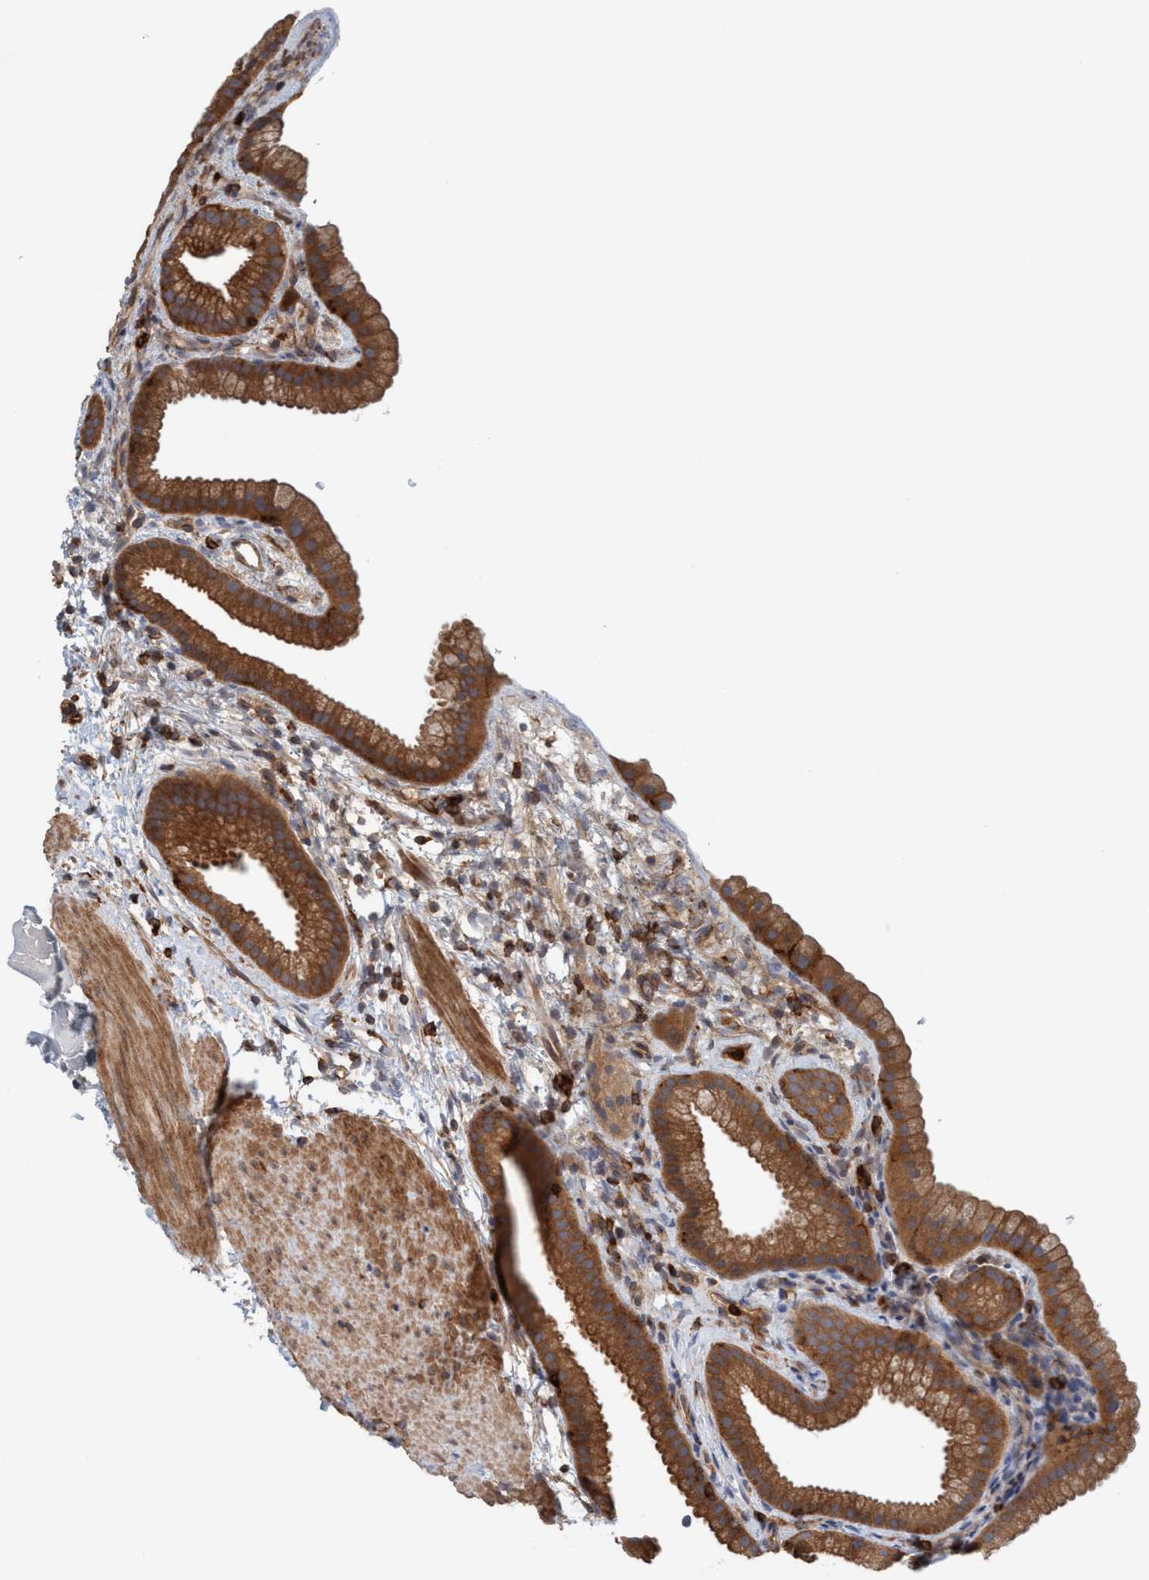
{"staining": {"intensity": "strong", "quantity": ">75%", "location": "cytoplasmic/membranous"}, "tissue": "gallbladder", "cell_type": "Glandular cells", "image_type": "normal", "snomed": [{"axis": "morphology", "description": "Normal tissue, NOS"}, {"axis": "topography", "description": "Gallbladder"}], "caption": "Protein analysis of normal gallbladder exhibits strong cytoplasmic/membranous positivity in about >75% of glandular cells. The protein is stained brown, and the nuclei are stained in blue (DAB IHC with brightfield microscopy, high magnification).", "gene": "SPECC1", "patient": {"sex": "female", "age": 64}}